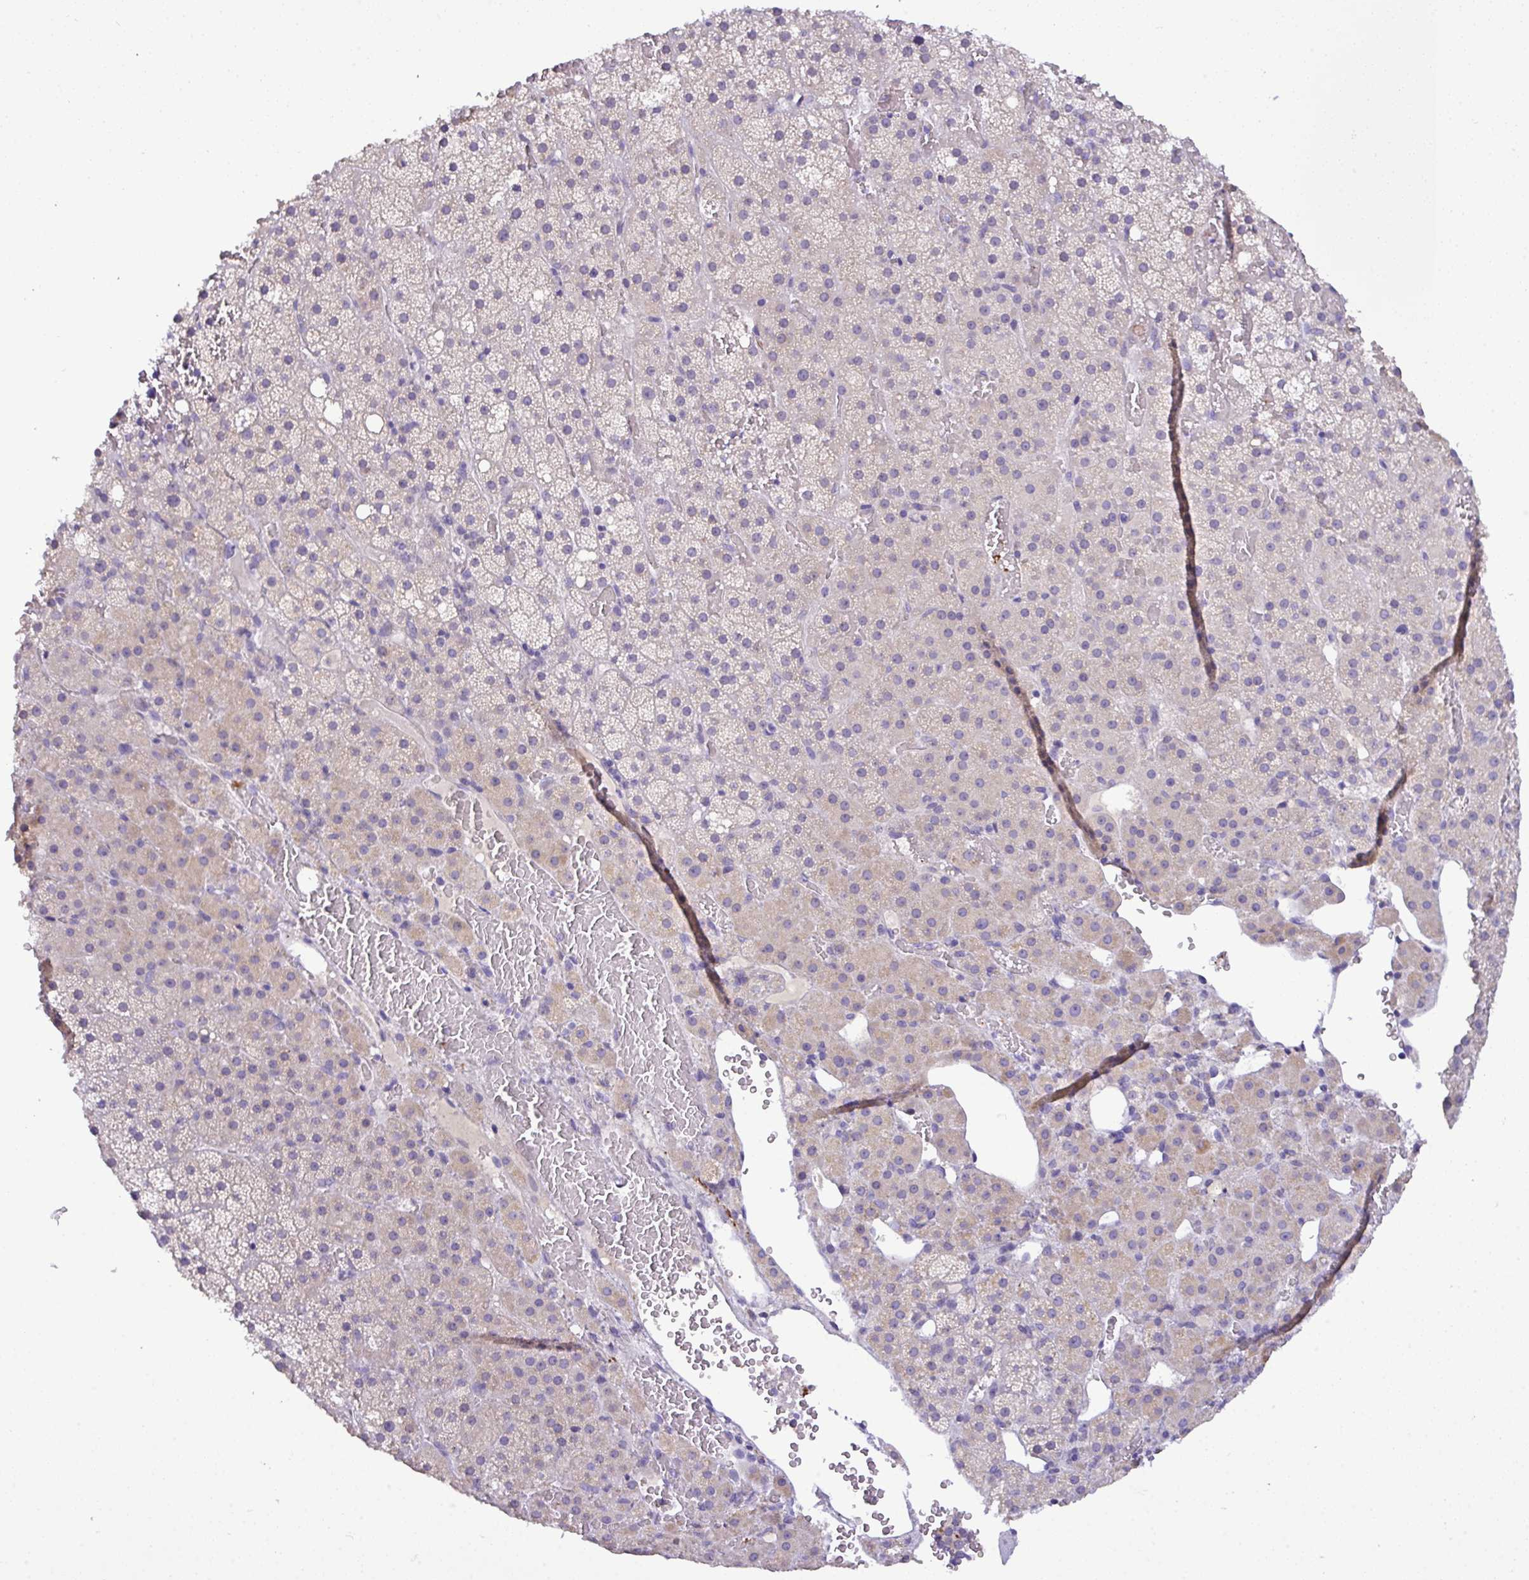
{"staining": {"intensity": "weak", "quantity": "<25%", "location": "cytoplasmic/membranous"}, "tissue": "adrenal gland", "cell_type": "Glandular cells", "image_type": "normal", "snomed": [{"axis": "morphology", "description": "Normal tissue, NOS"}, {"axis": "topography", "description": "Adrenal gland"}], "caption": "A high-resolution photomicrograph shows IHC staining of unremarkable adrenal gland, which demonstrates no significant staining in glandular cells.", "gene": "ST8SIA2", "patient": {"sex": "male", "age": 53}}